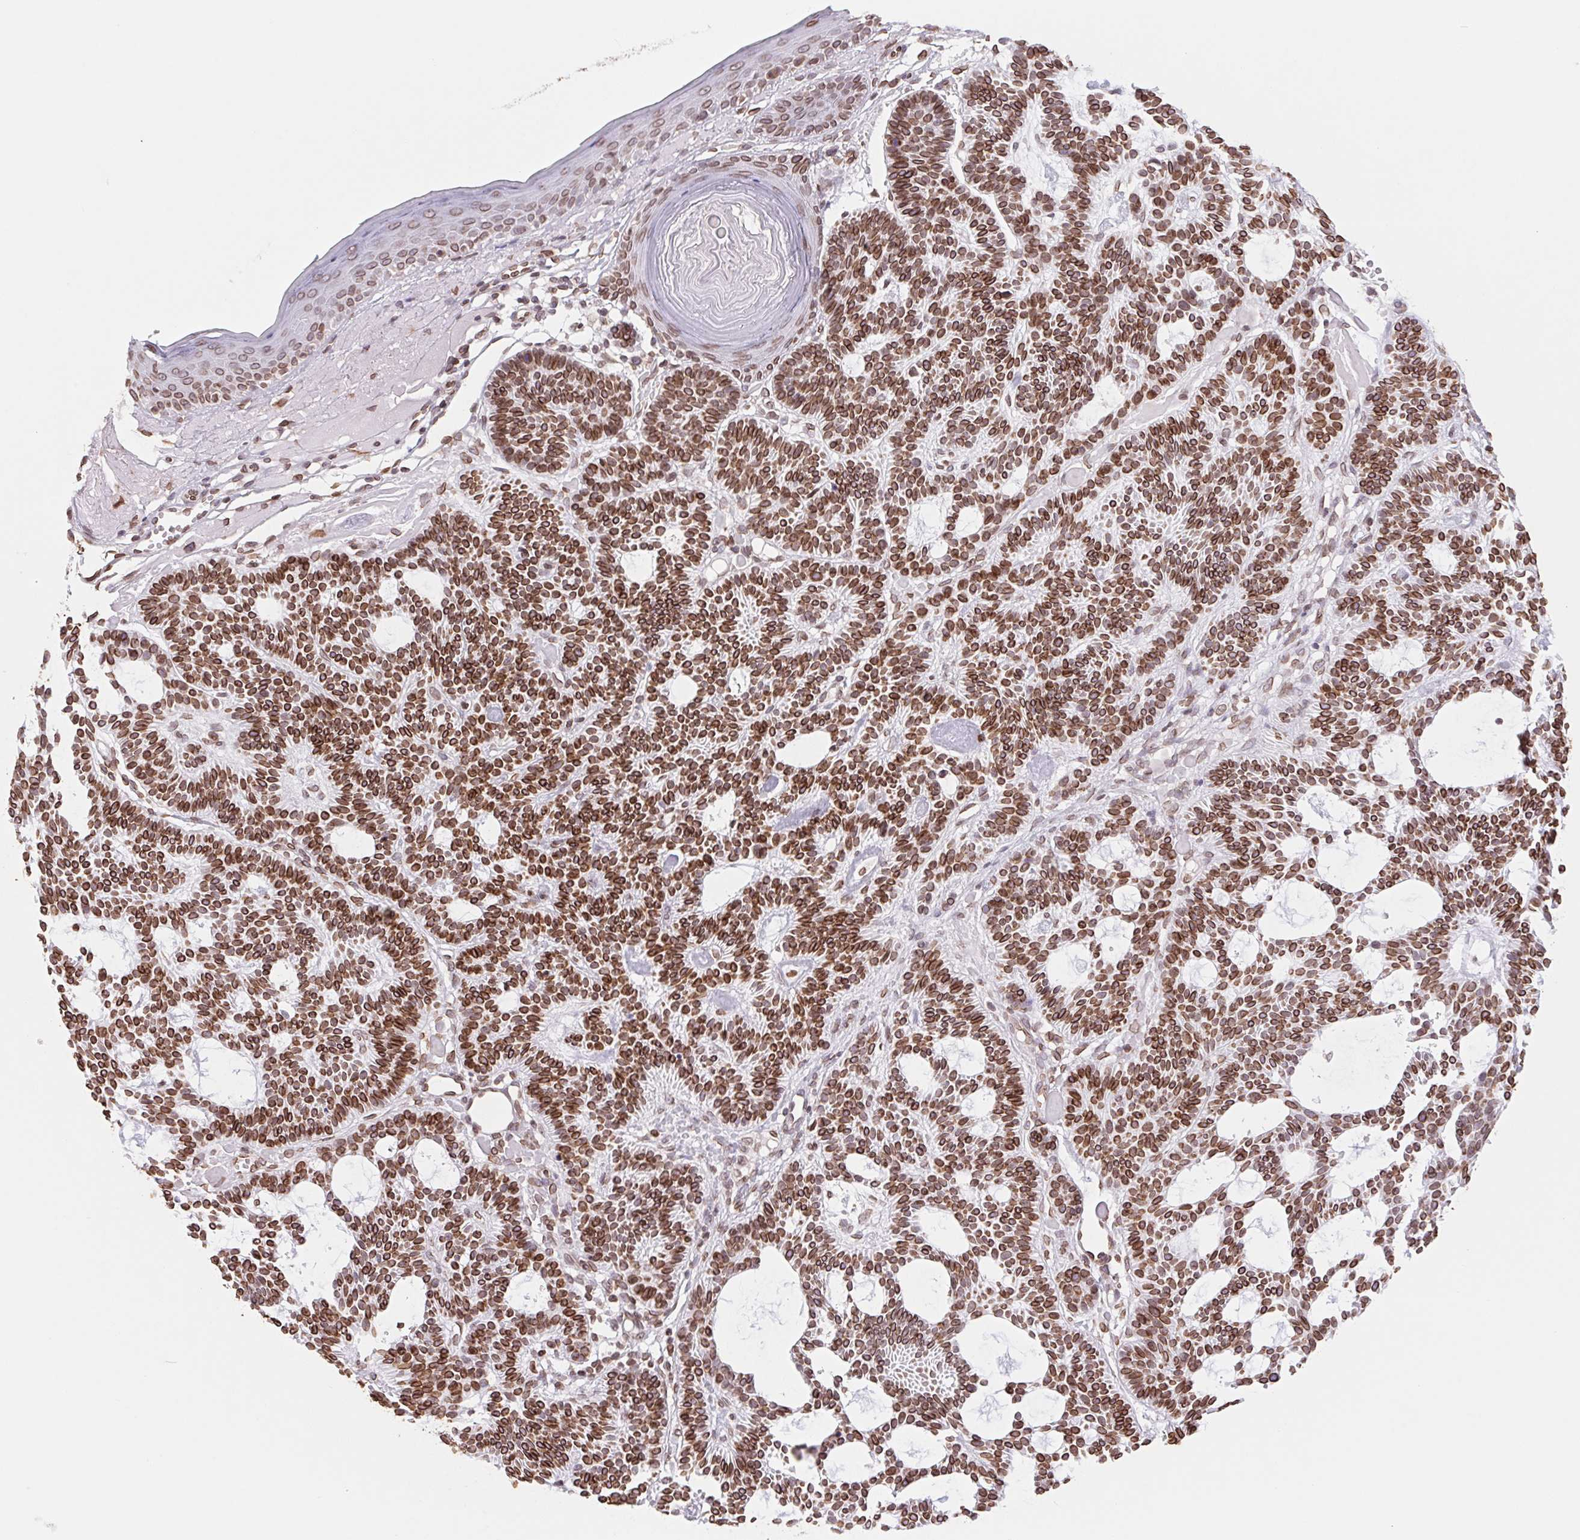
{"staining": {"intensity": "strong", "quantity": ">75%", "location": "cytoplasmic/membranous,nuclear"}, "tissue": "skin cancer", "cell_type": "Tumor cells", "image_type": "cancer", "snomed": [{"axis": "morphology", "description": "Basal cell carcinoma"}, {"axis": "topography", "description": "Skin"}], "caption": "A photomicrograph showing strong cytoplasmic/membranous and nuclear staining in about >75% of tumor cells in basal cell carcinoma (skin), as visualized by brown immunohistochemical staining.", "gene": "LMNB2", "patient": {"sex": "male", "age": 85}}